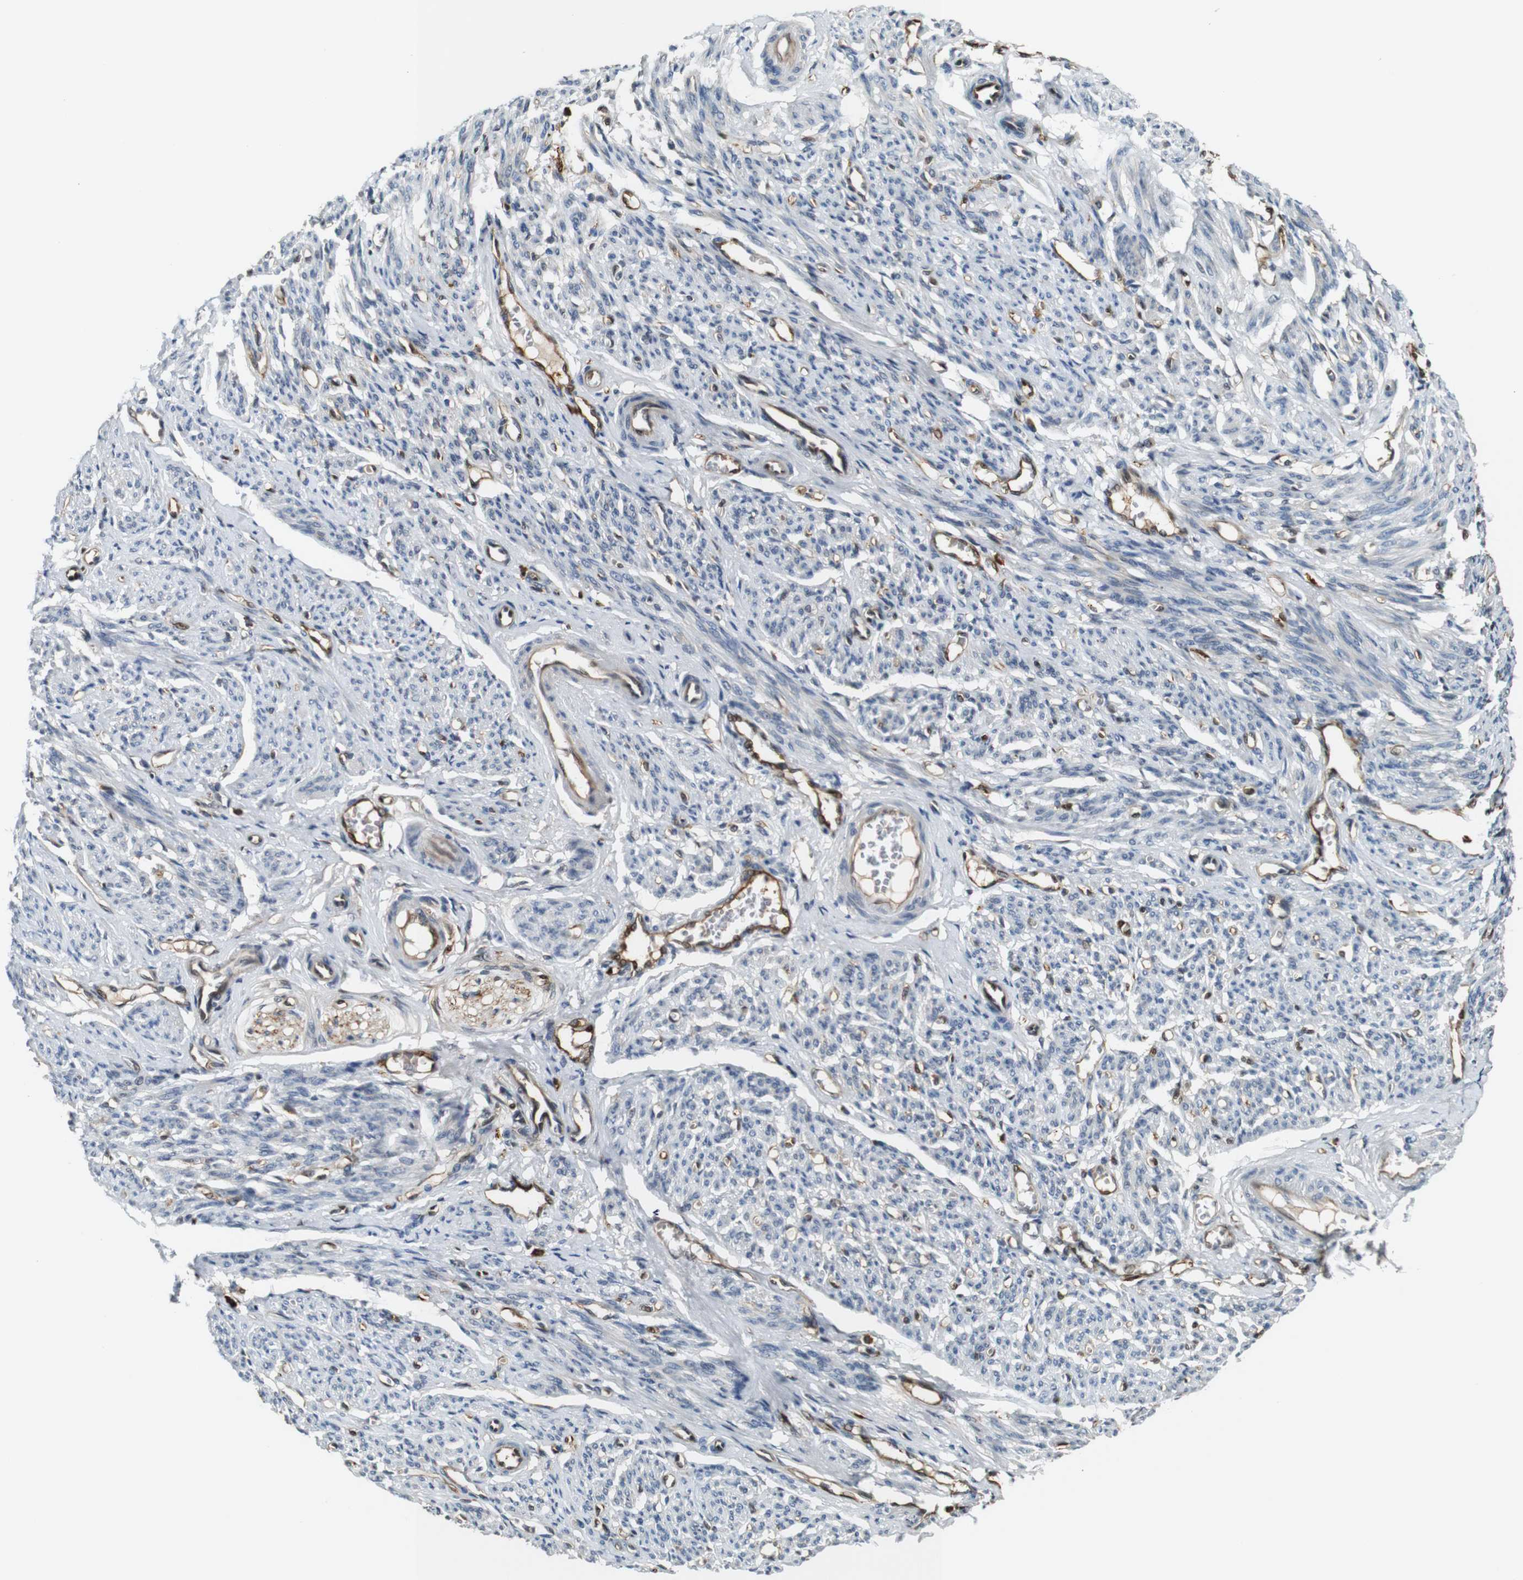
{"staining": {"intensity": "weak", "quantity": "25%-75%", "location": "cytoplasmic/membranous"}, "tissue": "smooth muscle", "cell_type": "Smooth muscle cells", "image_type": "normal", "snomed": [{"axis": "morphology", "description": "Normal tissue, NOS"}, {"axis": "topography", "description": "Smooth muscle"}], "caption": "Smooth muscle cells show low levels of weak cytoplasmic/membranous positivity in approximately 25%-75% of cells in unremarkable human smooth muscle.", "gene": "LXN", "patient": {"sex": "female", "age": 65}}